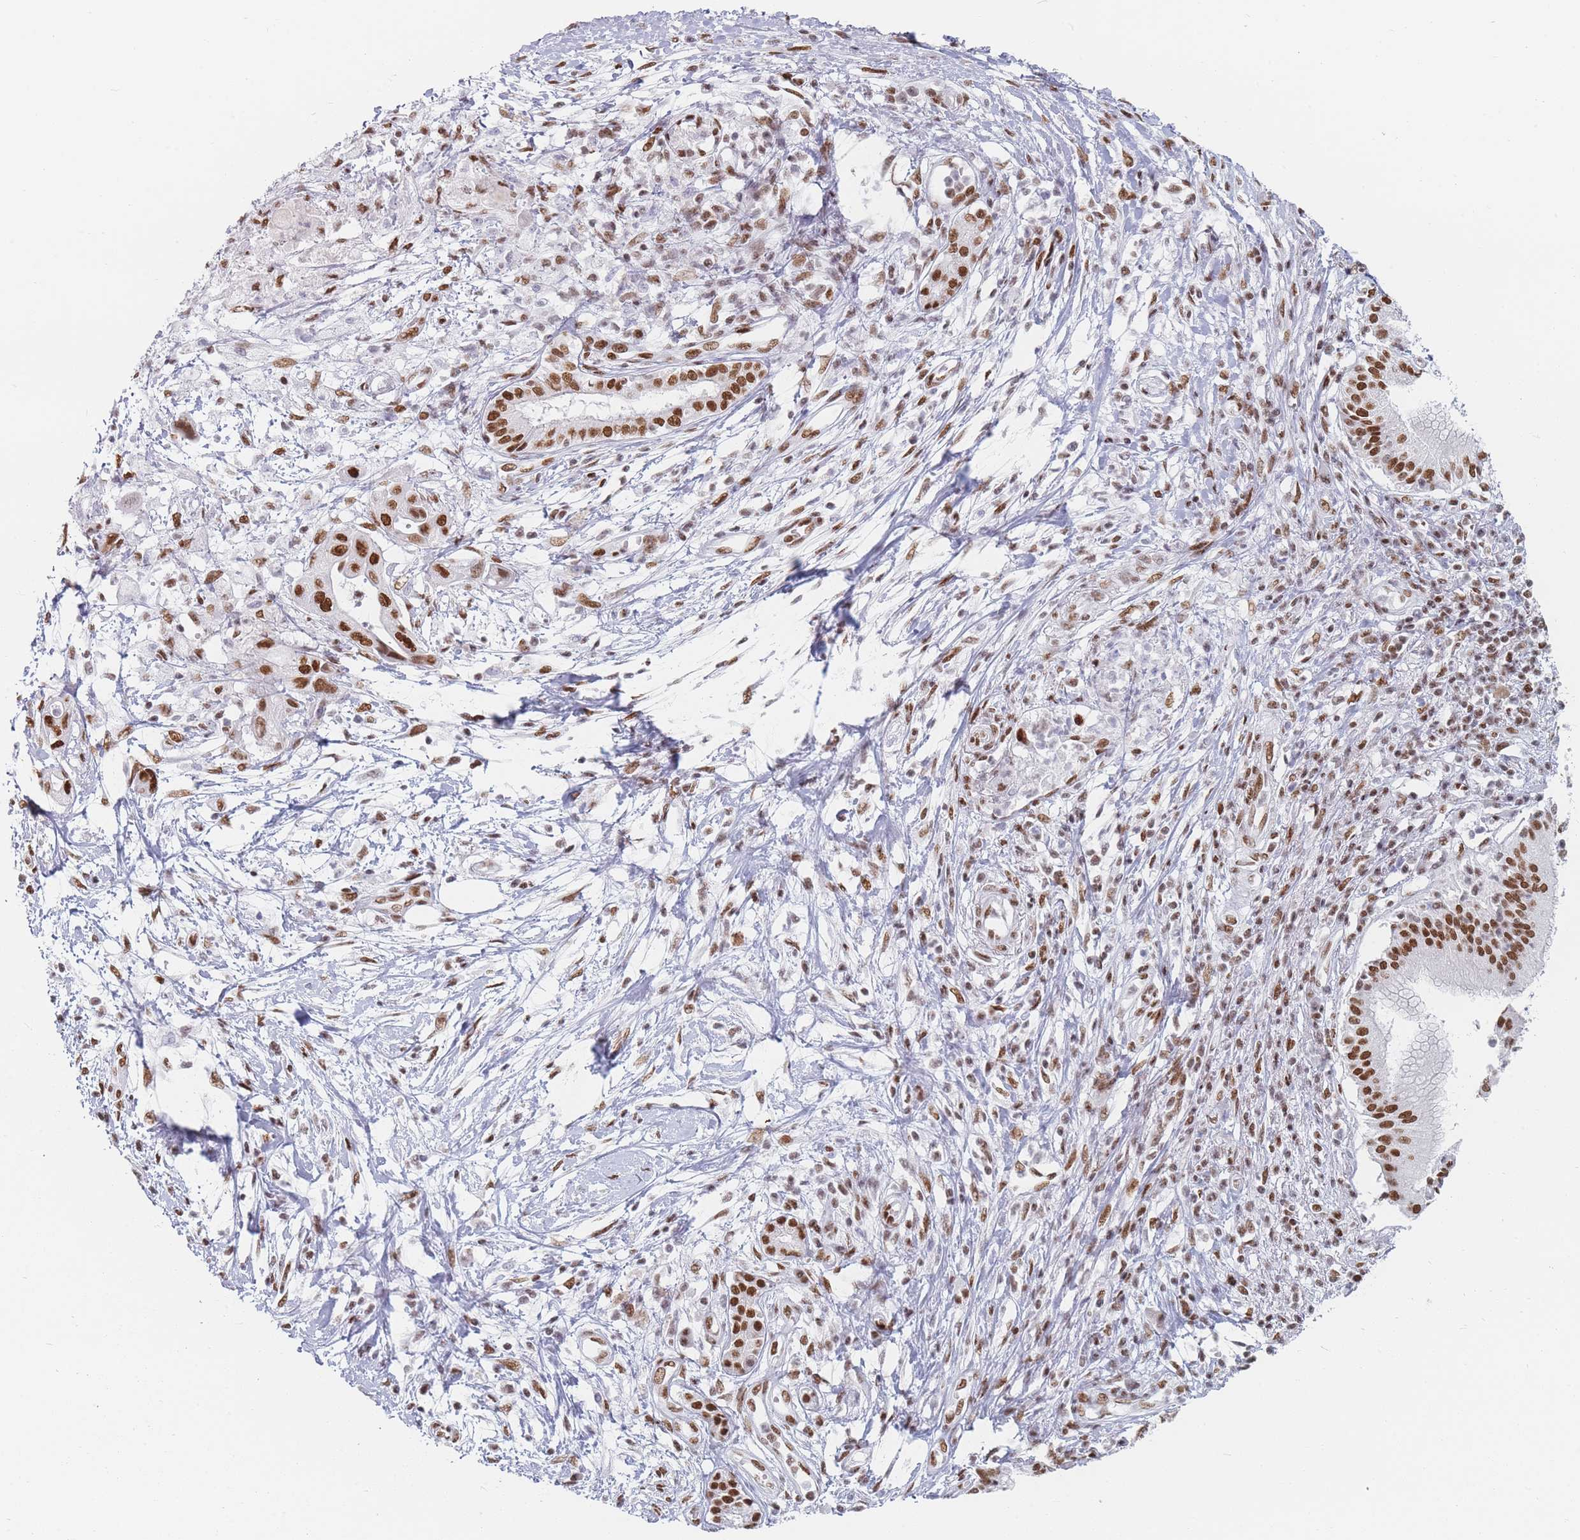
{"staining": {"intensity": "moderate", "quantity": ">75%", "location": "nuclear"}, "tissue": "pancreatic cancer", "cell_type": "Tumor cells", "image_type": "cancer", "snomed": [{"axis": "morphology", "description": "Adenocarcinoma, NOS"}, {"axis": "topography", "description": "Pancreas"}], "caption": "The histopathology image reveals staining of pancreatic cancer (adenocarcinoma), revealing moderate nuclear protein positivity (brown color) within tumor cells. The protein of interest is shown in brown color, while the nuclei are stained blue.", "gene": "SAFB2", "patient": {"sex": "male", "age": 68}}